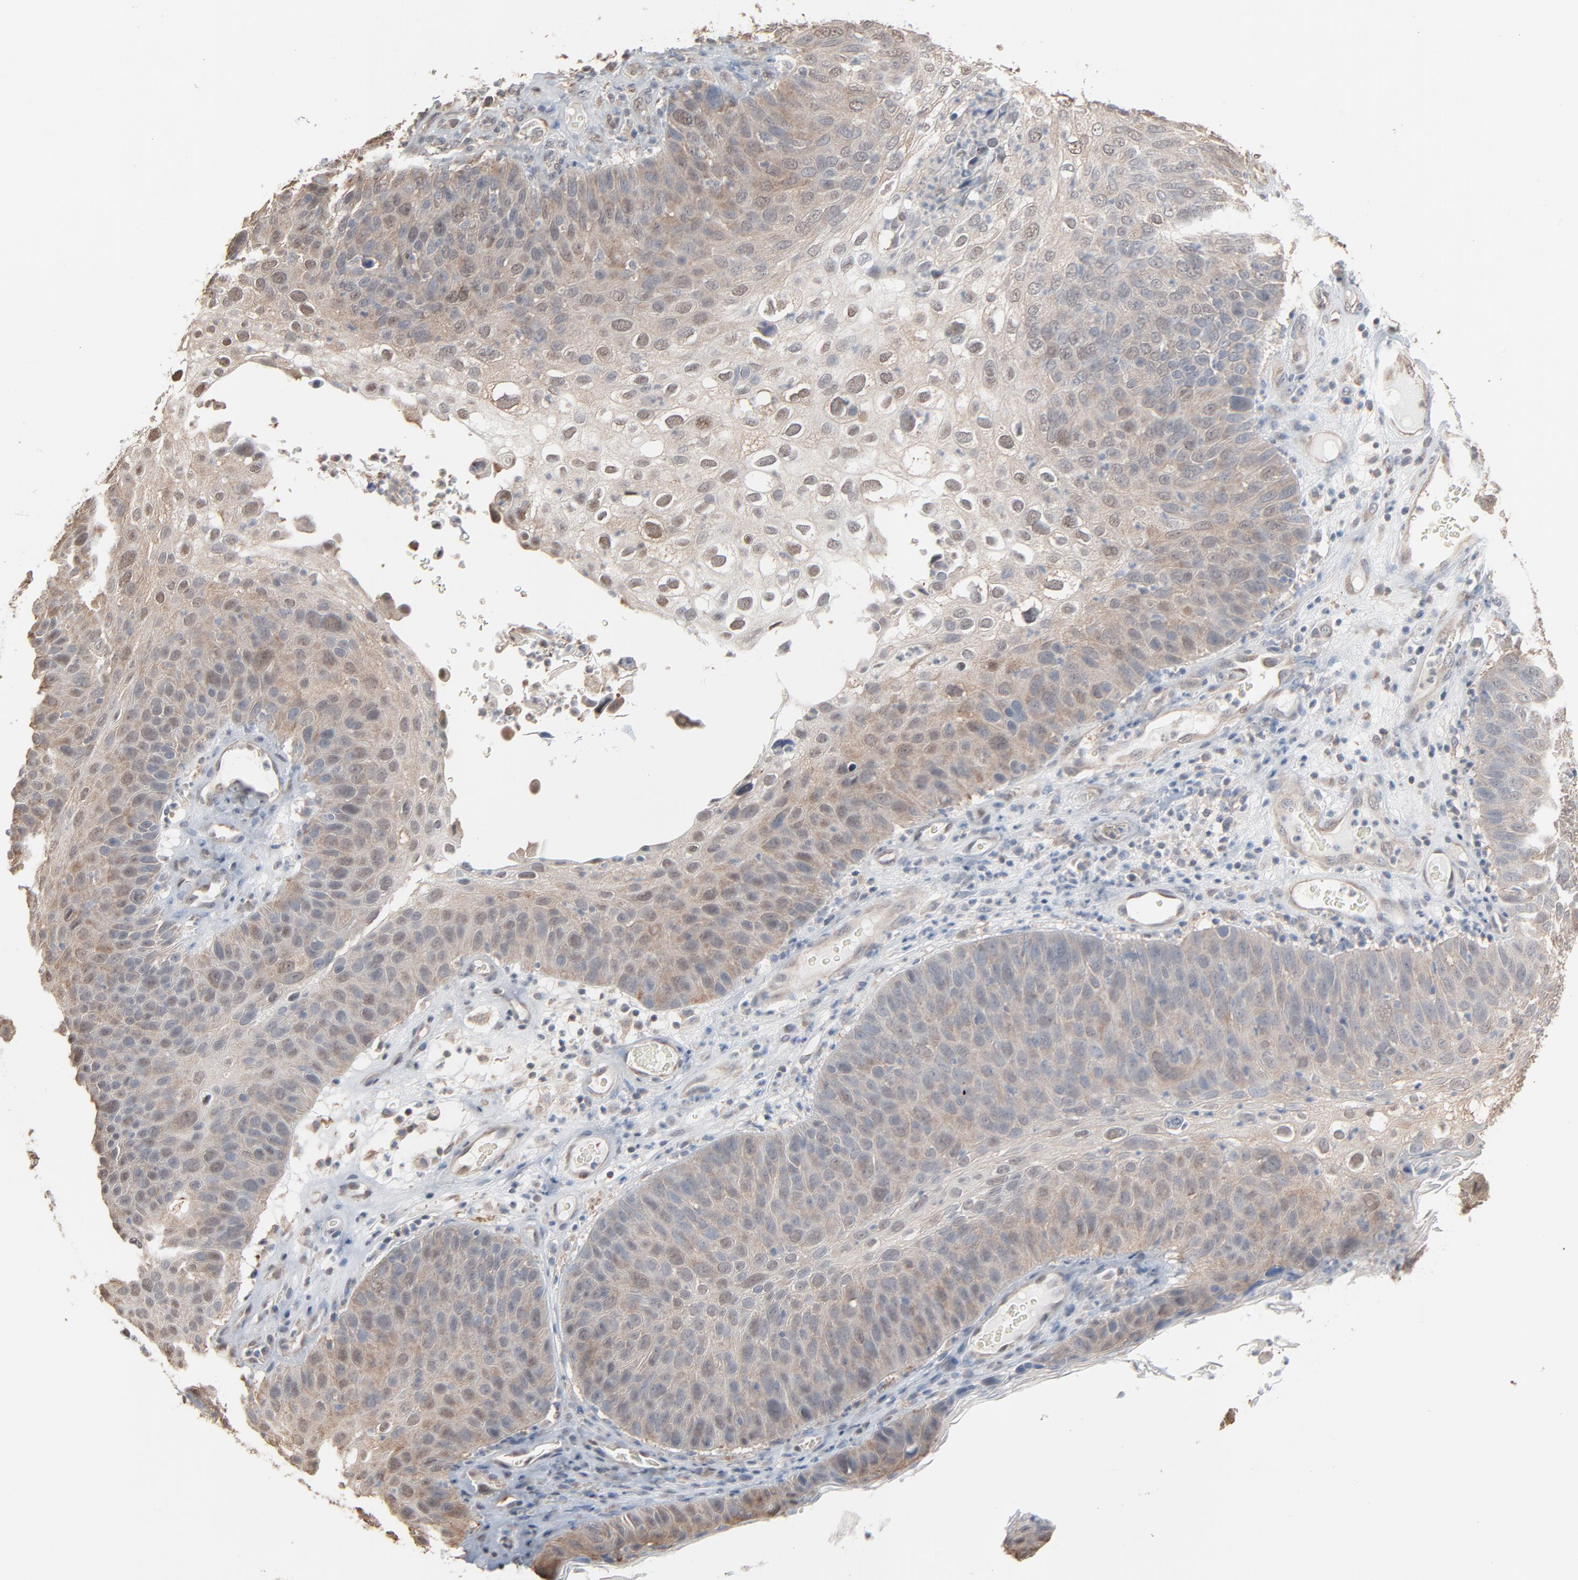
{"staining": {"intensity": "weak", "quantity": ">75%", "location": "cytoplasmic/membranous,nuclear"}, "tissue": "skin cancer", "cell_type": "Tumor cells", "image_type": "cancer", "snomed": [{"axis": "morphology", "description": "Squamous cell carcinoma, NOS"}, {"axis": "topography", "description": "Skin"}], "caption": "Protein expression by immunohistochemistry (IHC) demonstrates weak cytoplasmic/membranous and nuclear staining in about >75% of tumor cells in skin cancer. The staining is performed using DAB brown chromogen to label protein expression. The nuclei are counter-stained blue using hematoxylin.", "gene": "CCT5", "patient": {"sex": "male", "age": 87}}